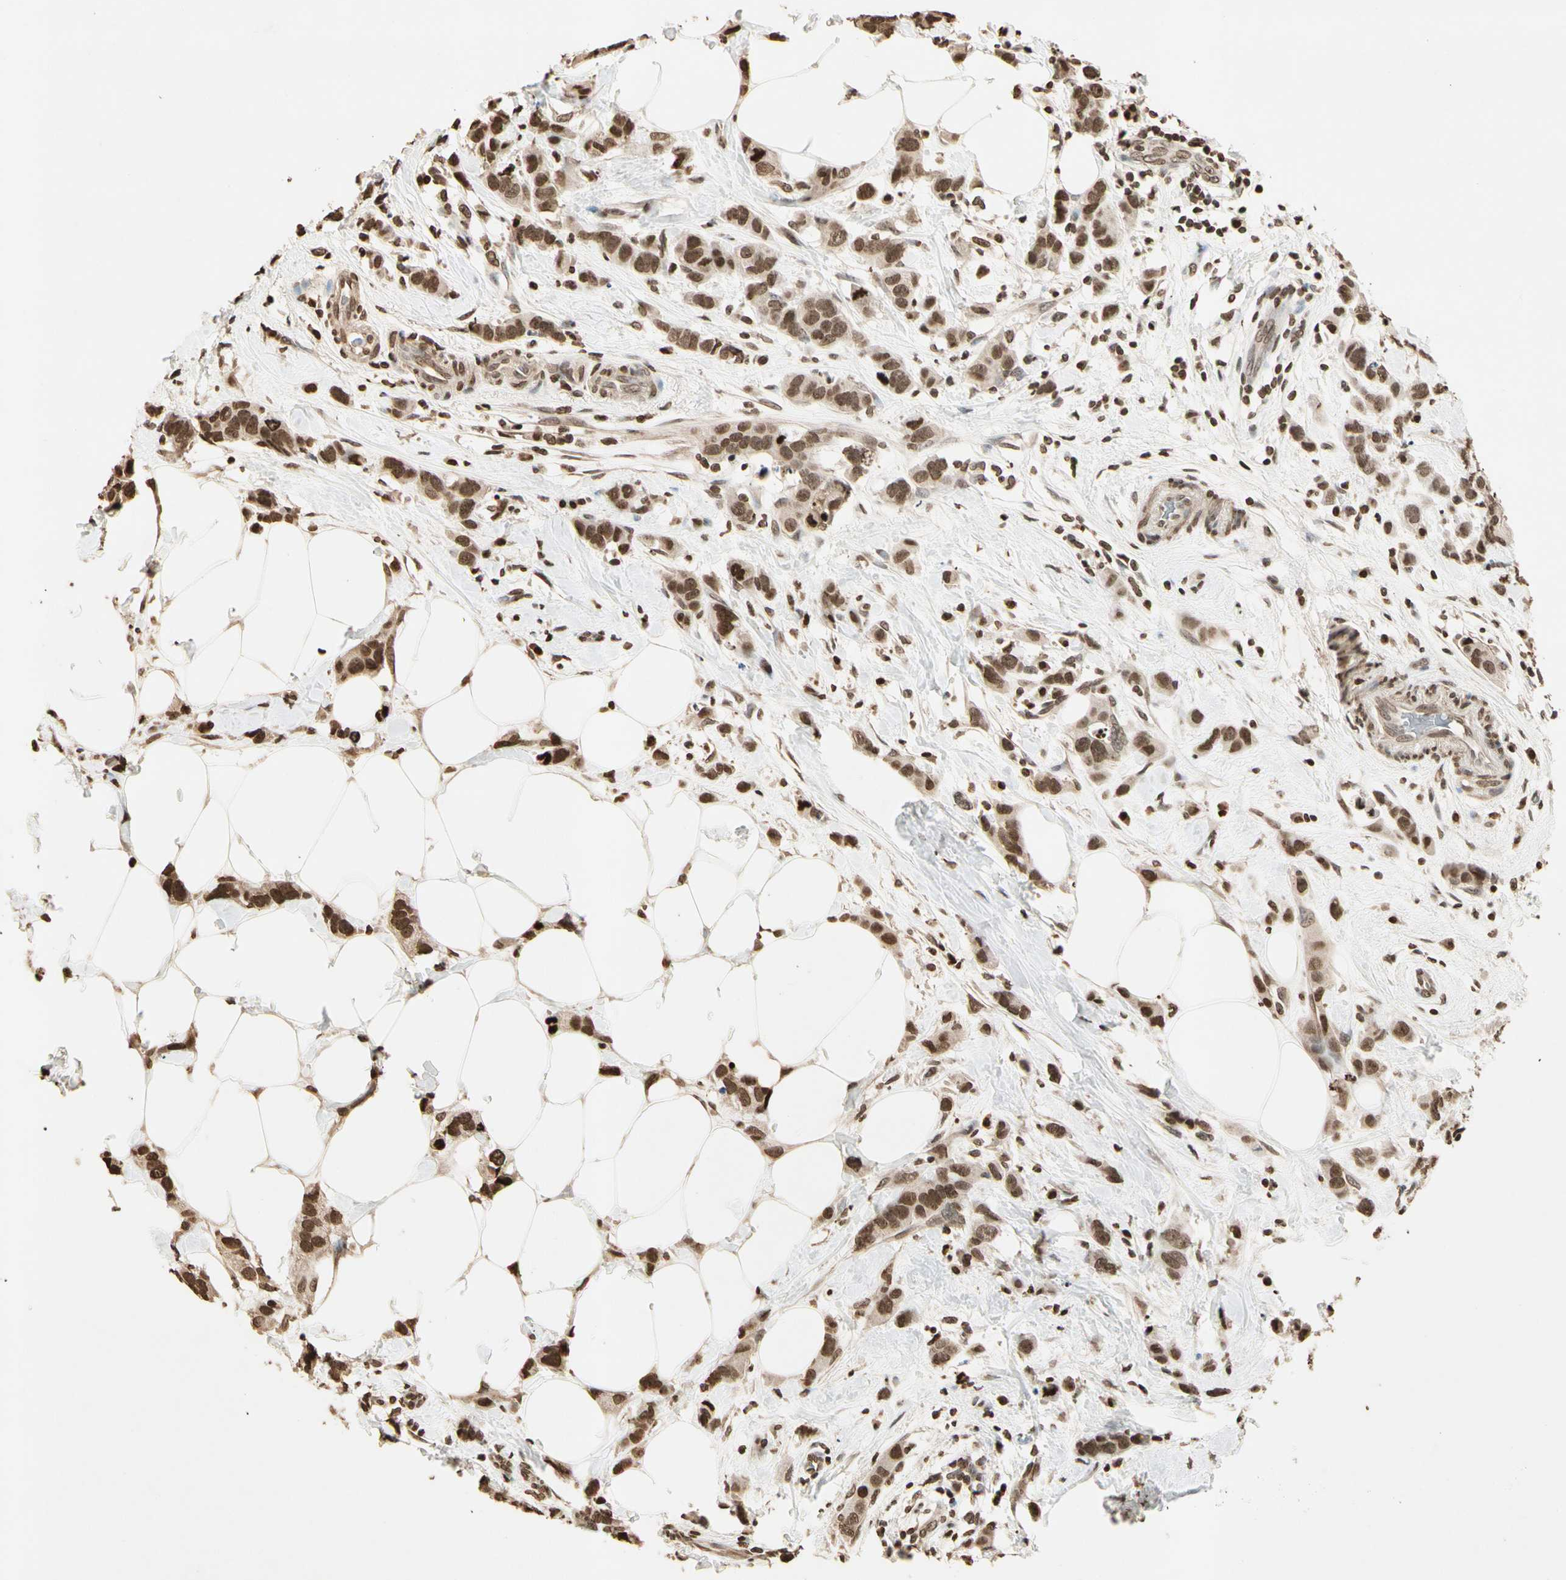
{"staining": {"intensity": "moderate", "quantity": ">75%", "location": "nuclear"}, "tissue": "breast cancer", "cell_type": "Tumor cells", "image_type": "cancer", "snomed": [{"axis": "morphology", "description": "Normal tissue, NOS"}, {"axis": "morphology", "description": "Duct carcinoma"}, {"axis": "topography", "description": "Breast"}], "caption": "This micrograph reveals breast infiltrating ductal carcinoma stained with immunohistochemistry (IHC) to label a protein in brown. The nuclear of tumor cells show moderate positivity for the protein. Nuclei are counter-stained blue.", "gene": "TOP1", "patient": {"sex": "female", "age": 50}}